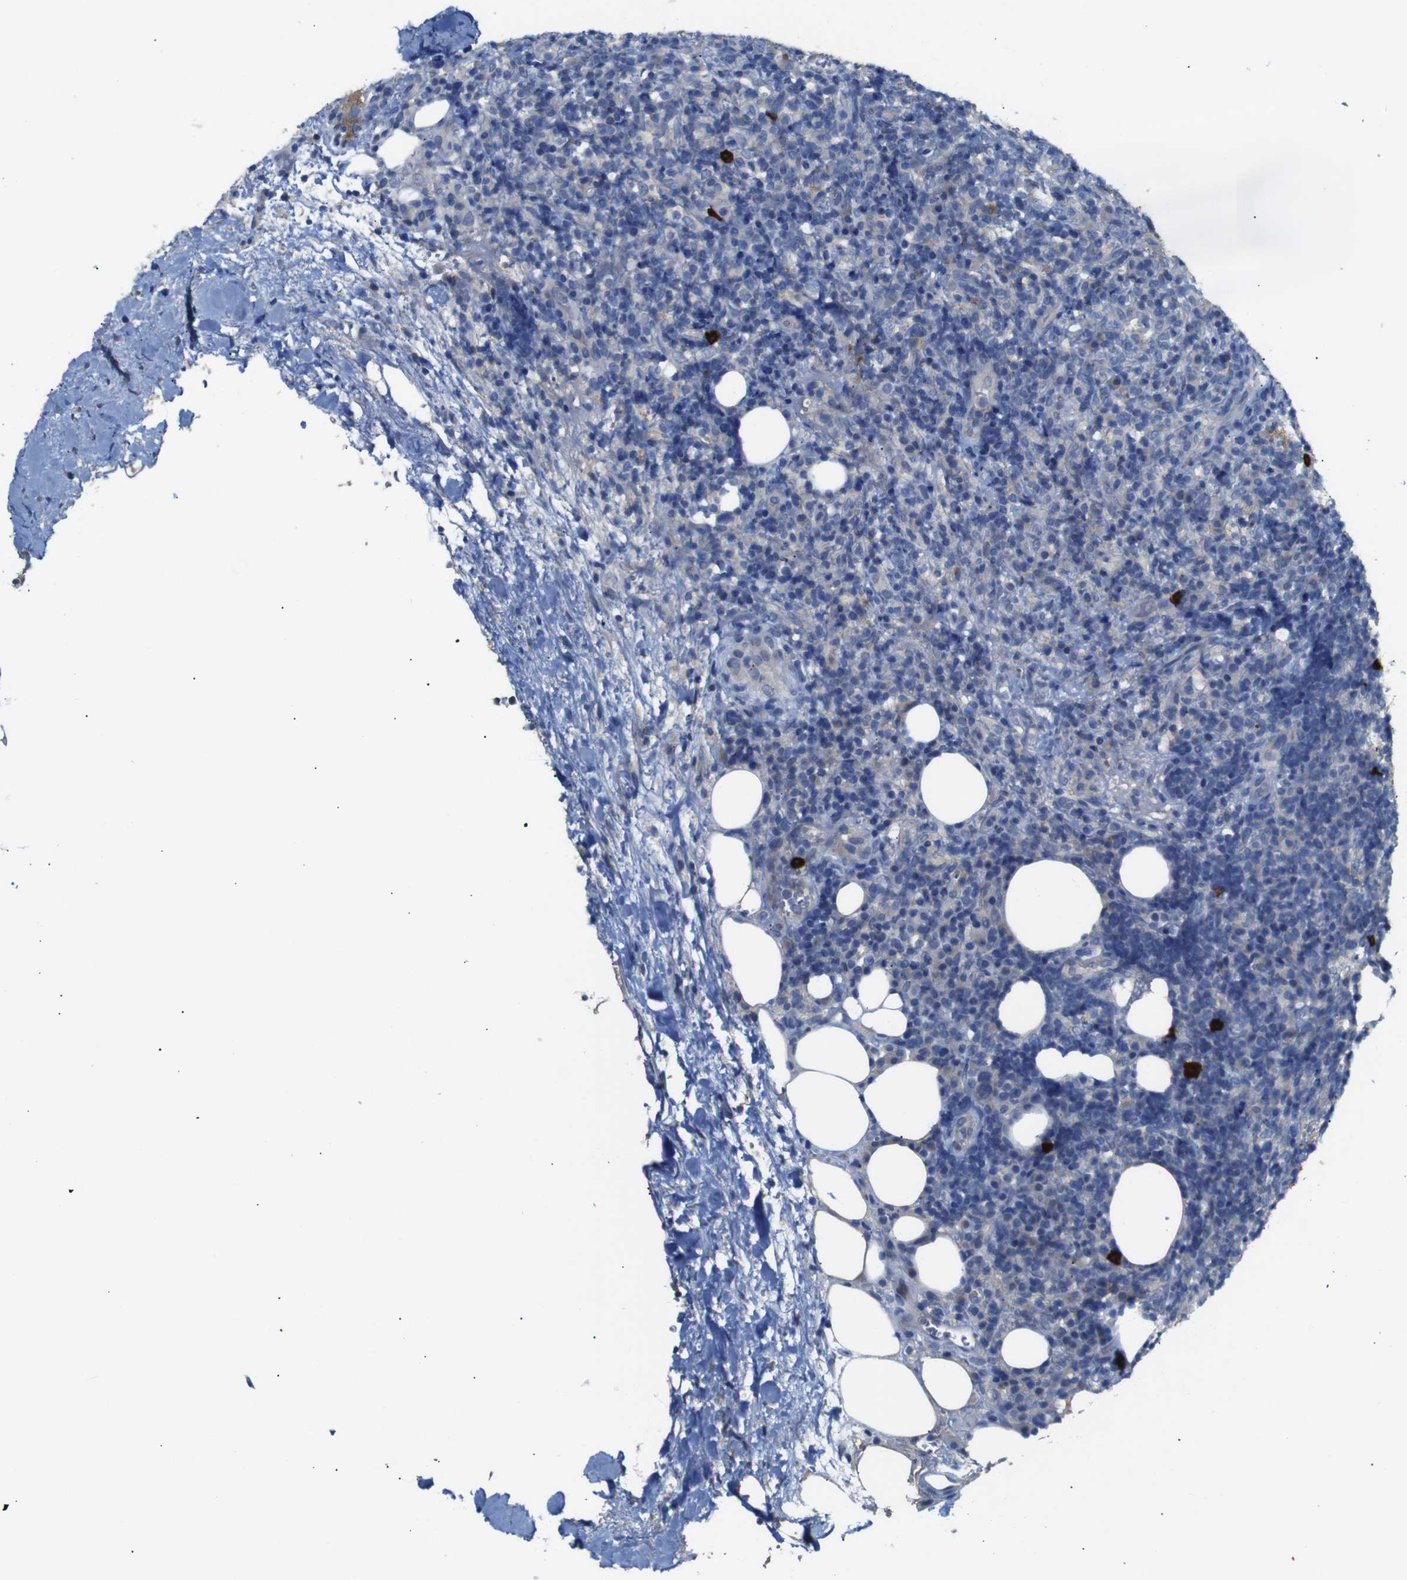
{"staining": {"intensity": "weak", "quantity": "<25%", "location": "cytoplasmic/membranous"}, "tissue": "lymphoma", "cell_type": "Tumor cells", "image_type": "cancer", "snomed": [{"axis": "morphology", "description": "Malignant lymphoma, non-Hodgkin's type, High grade"}, {"axis": "topography", "description": "Lymph node"}], "caption": "There is no significant expression in tumor cells of lymphoma. (DAB (3,3'-diaminobenzidine) immunohistochemistry visualized using brightfield microscopy, high magnification).", "gene": "ALOX15", "patient": {"sex": "female", "age": 76}}